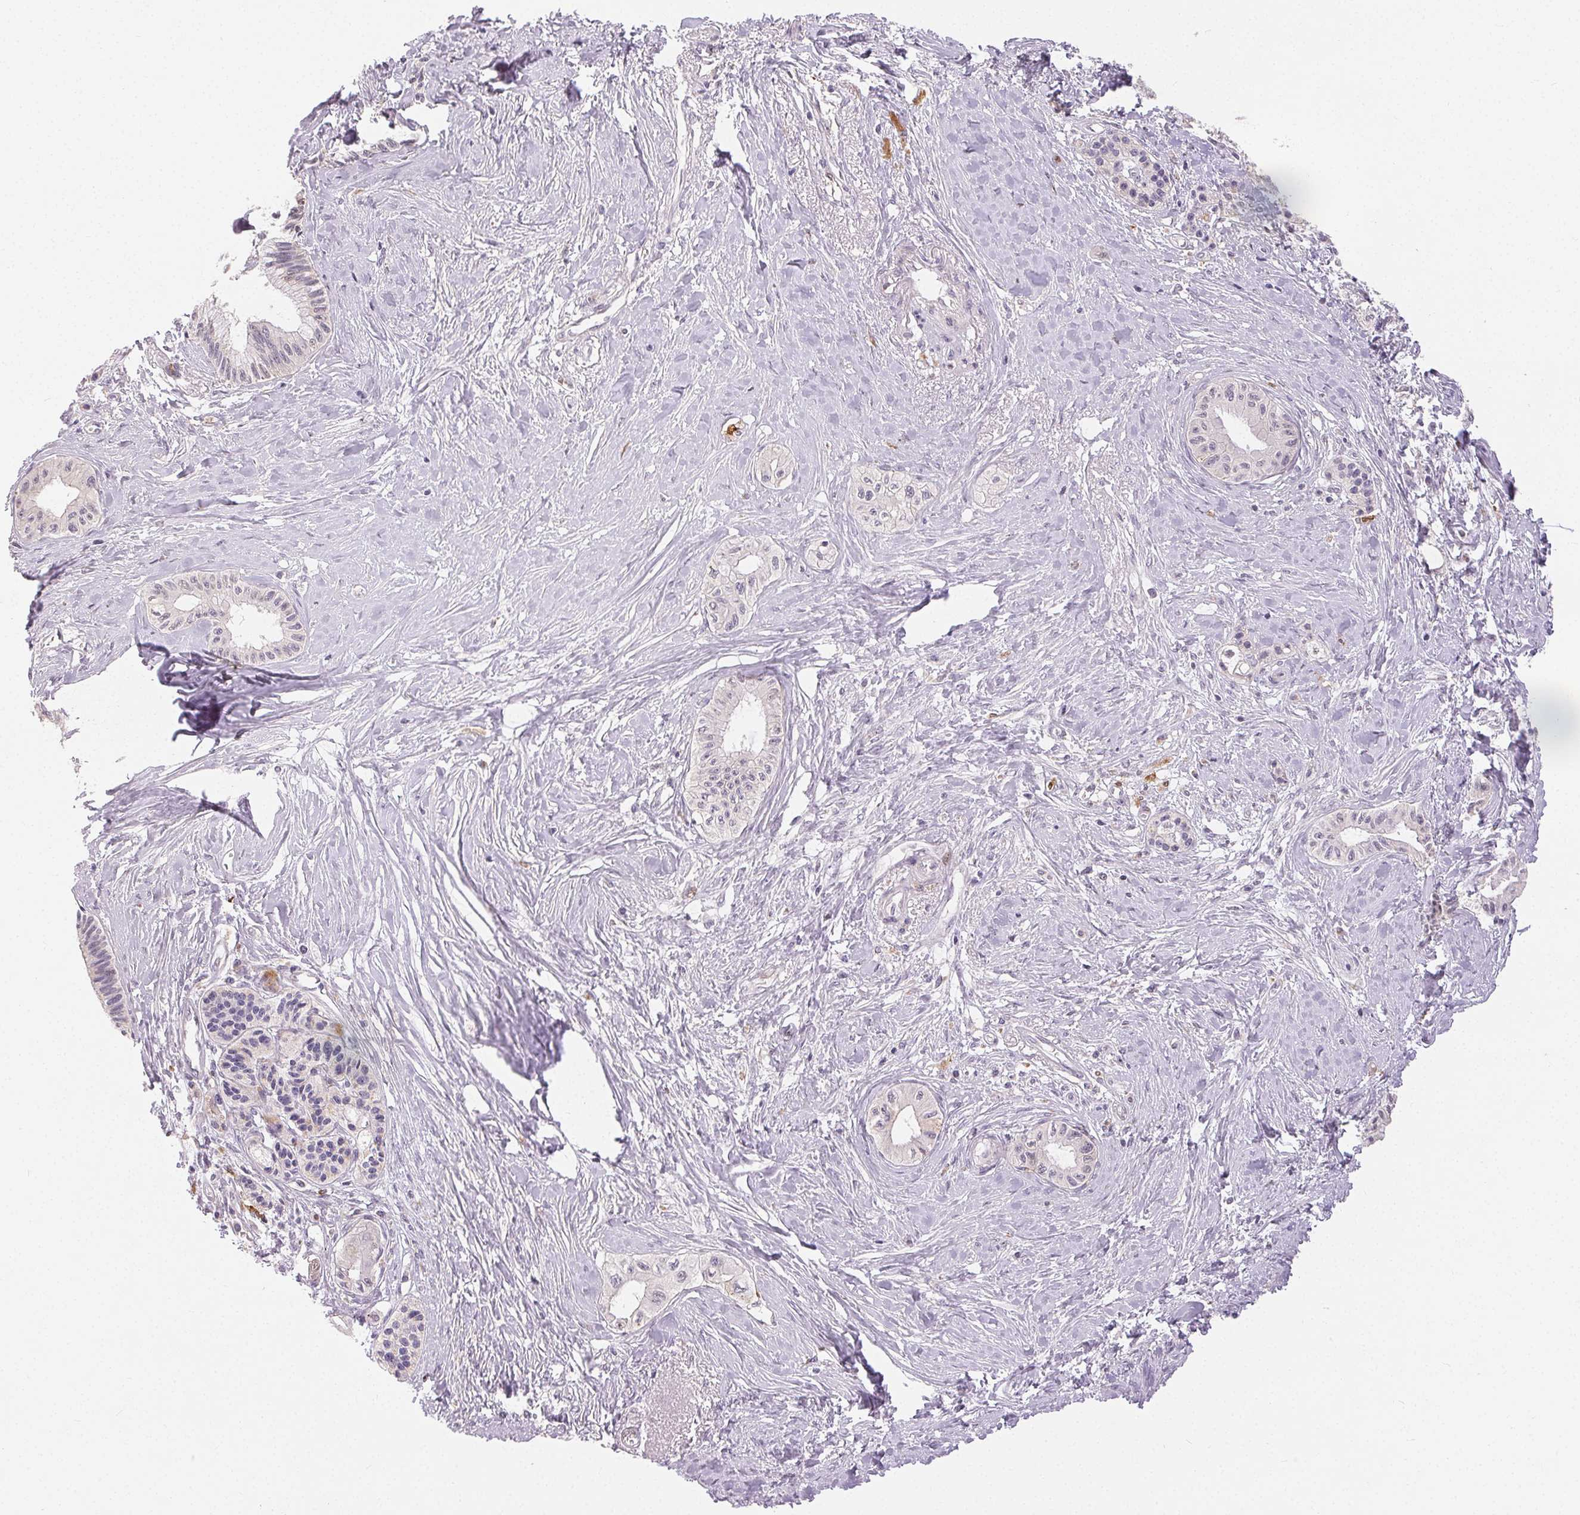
{"staining": {"intensity": "negative", "quantity": "none", "location": "none"}, "tissue": "pancreatic cancer", "cell_type": "Tumor cells", "image_type": "cancer", "snomed": [{"axis": "morphology", "description": "Adenocarcinoma, NOS"}, {"axis": "topography", "description": "Pancreas"}], "caption": "The image demonstrates no staining of tumor cells in pancreatic cancer (adenocarcinoma).", "gene": "RPGRIP1", "patient": {"sex": "male", "age": 71}}